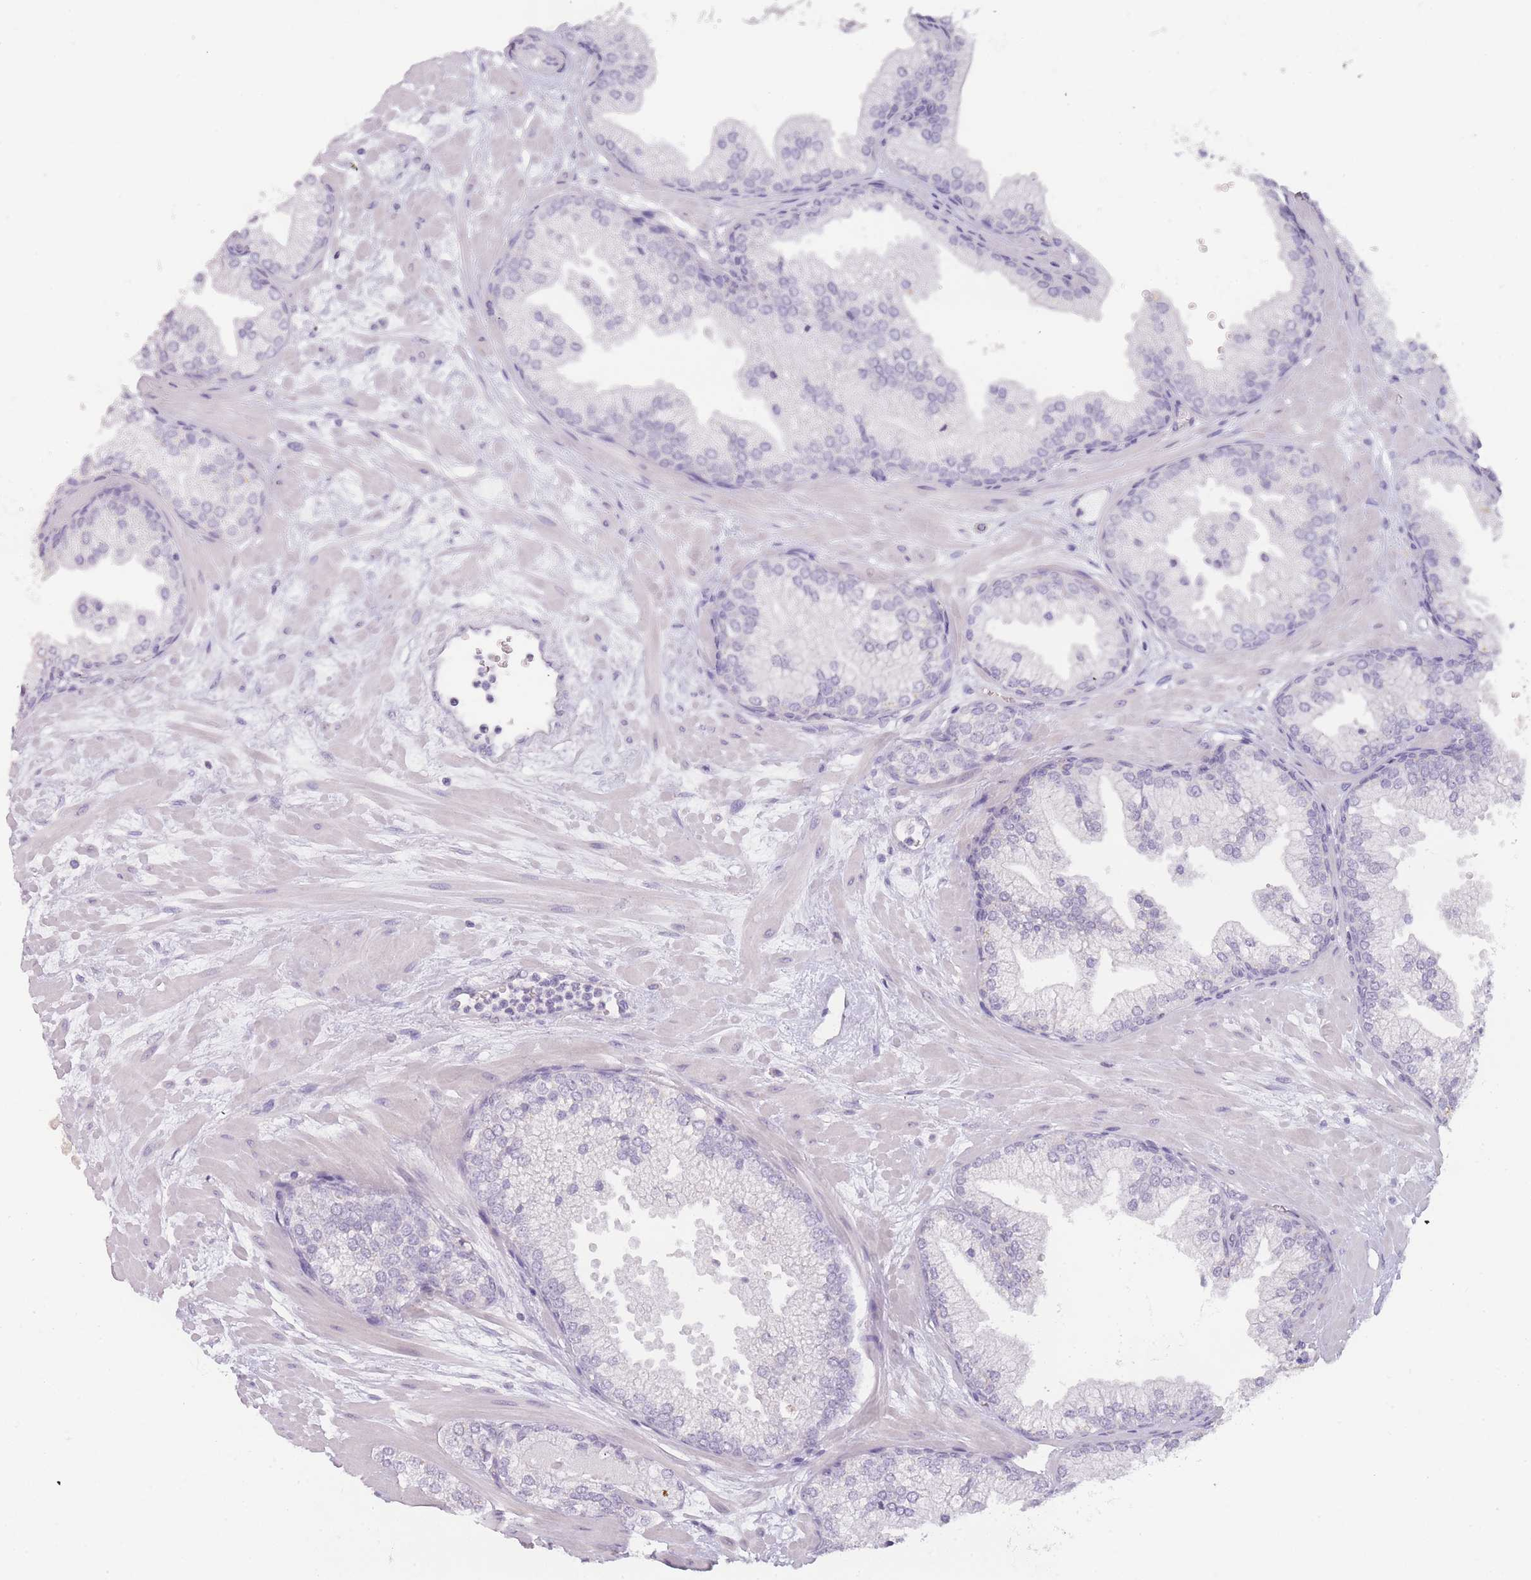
{"staining": {"intensity": "negative", "quantity": "none", "location": "none"}, "tissue": "prostate", "cell_type": "Glandular cells", "image_type": "normal", "snomed": [{"axis": "morphology", "description": "Normal tissue, NOS"}, {"axis": "topography", "description": "Prostate"}], "caption": "This is an immunohistochemistry (IHC) histopathology image of benign human prostate. There is no positivity in glandular cells.", "gene": "INS", "patient": {"sex": "male", "age": 61}}